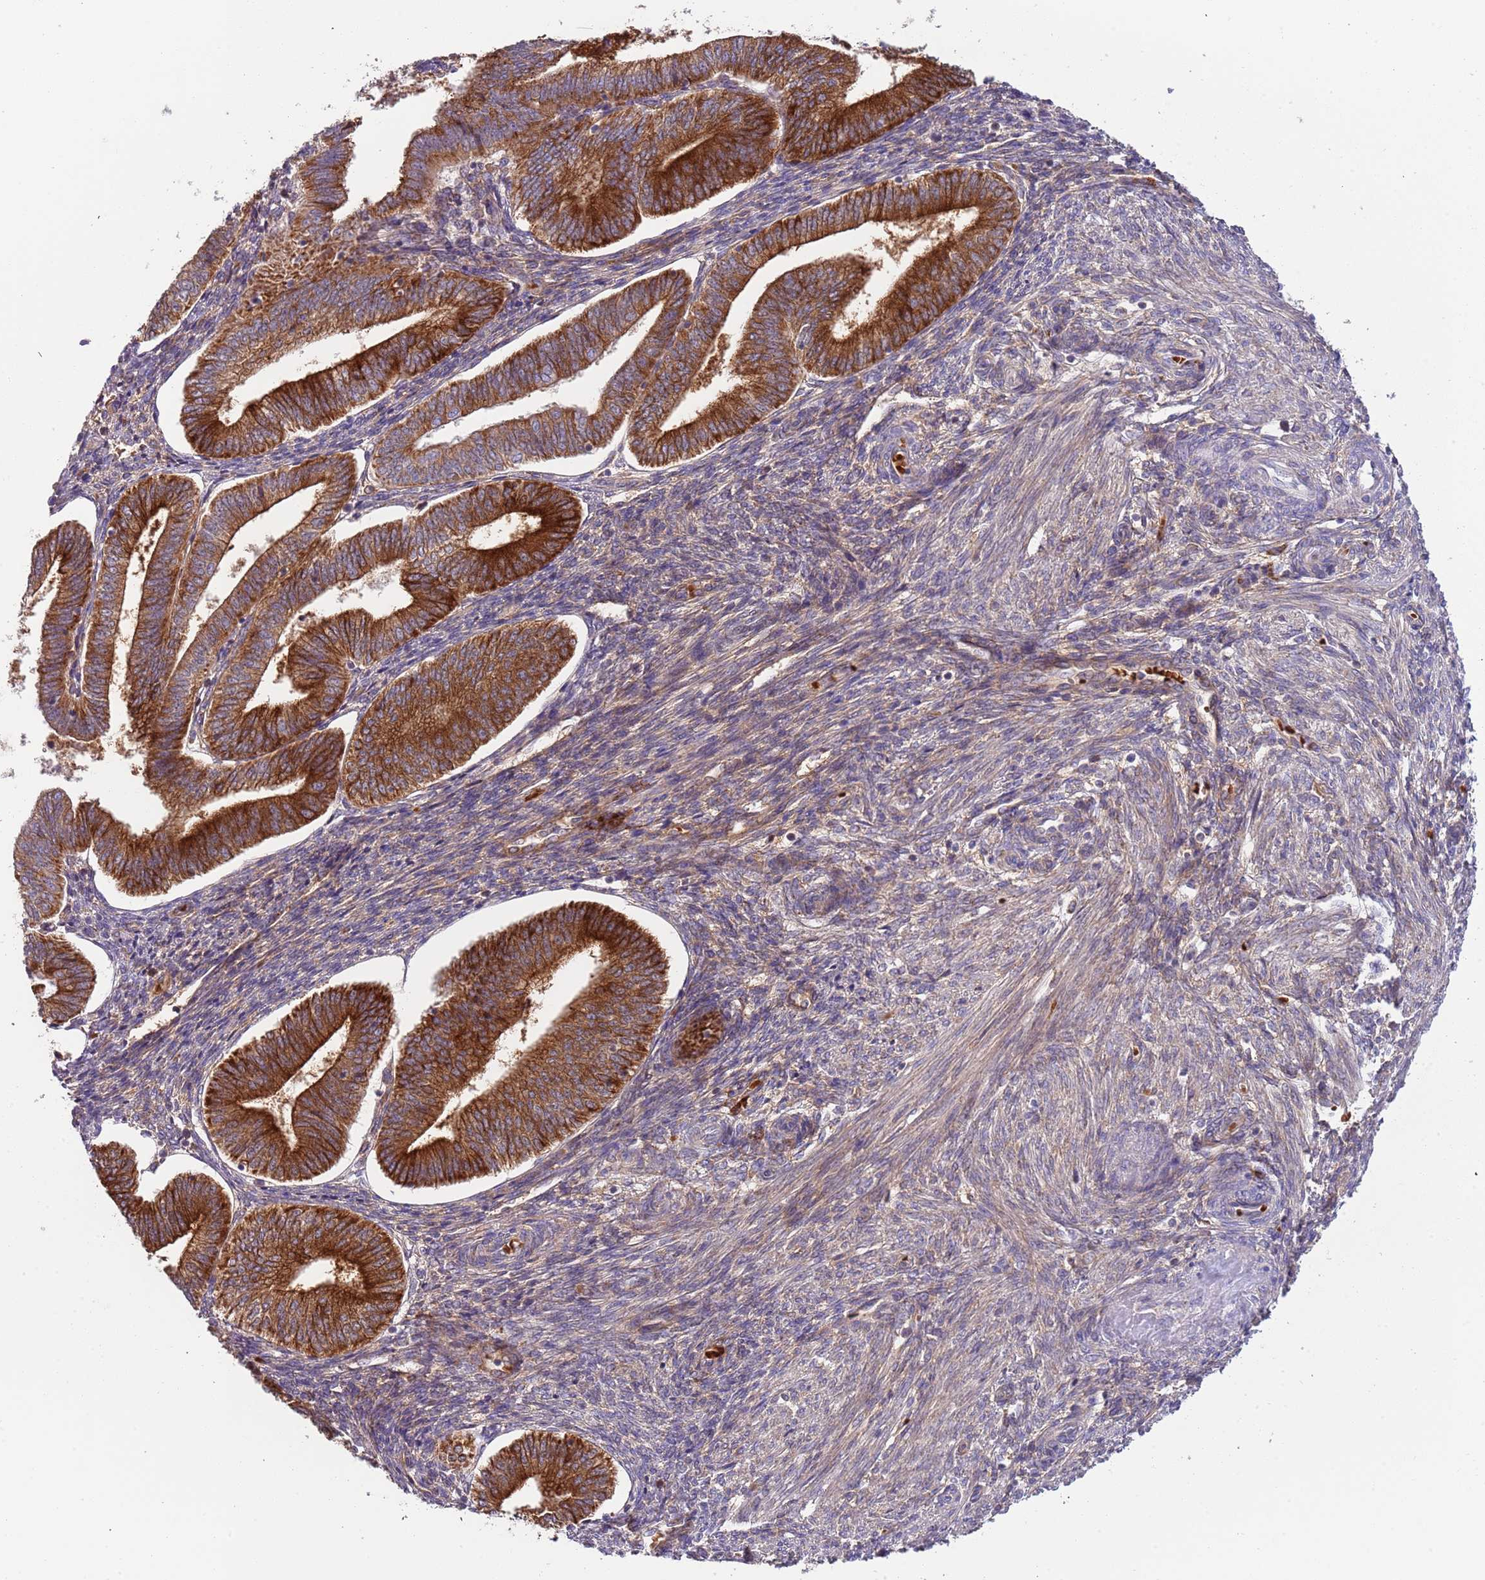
{"staining": {"intensity": "moderate", "quantity": ">75%", "location": "cytoplasmic/membranous"}, "tissue": "endometrium", "cell_type": "Cells in endometrial stroma", "image_type": "normal", "snomed": [{"axis": "morphology", "description": "Normal tissue, NOS"}, {"axis": "topography", "description": "Endometrium"}], "caption": "This histopathology image demonstrates immunohistochemistry (IHC) staining of normal endometrium, with medium moderate cytoplasmic/membranous positivity in approximately >75% of cells in endometrial stroma.", "gene": "VWCE", "patient": {"sex": "female", "age": 34}}